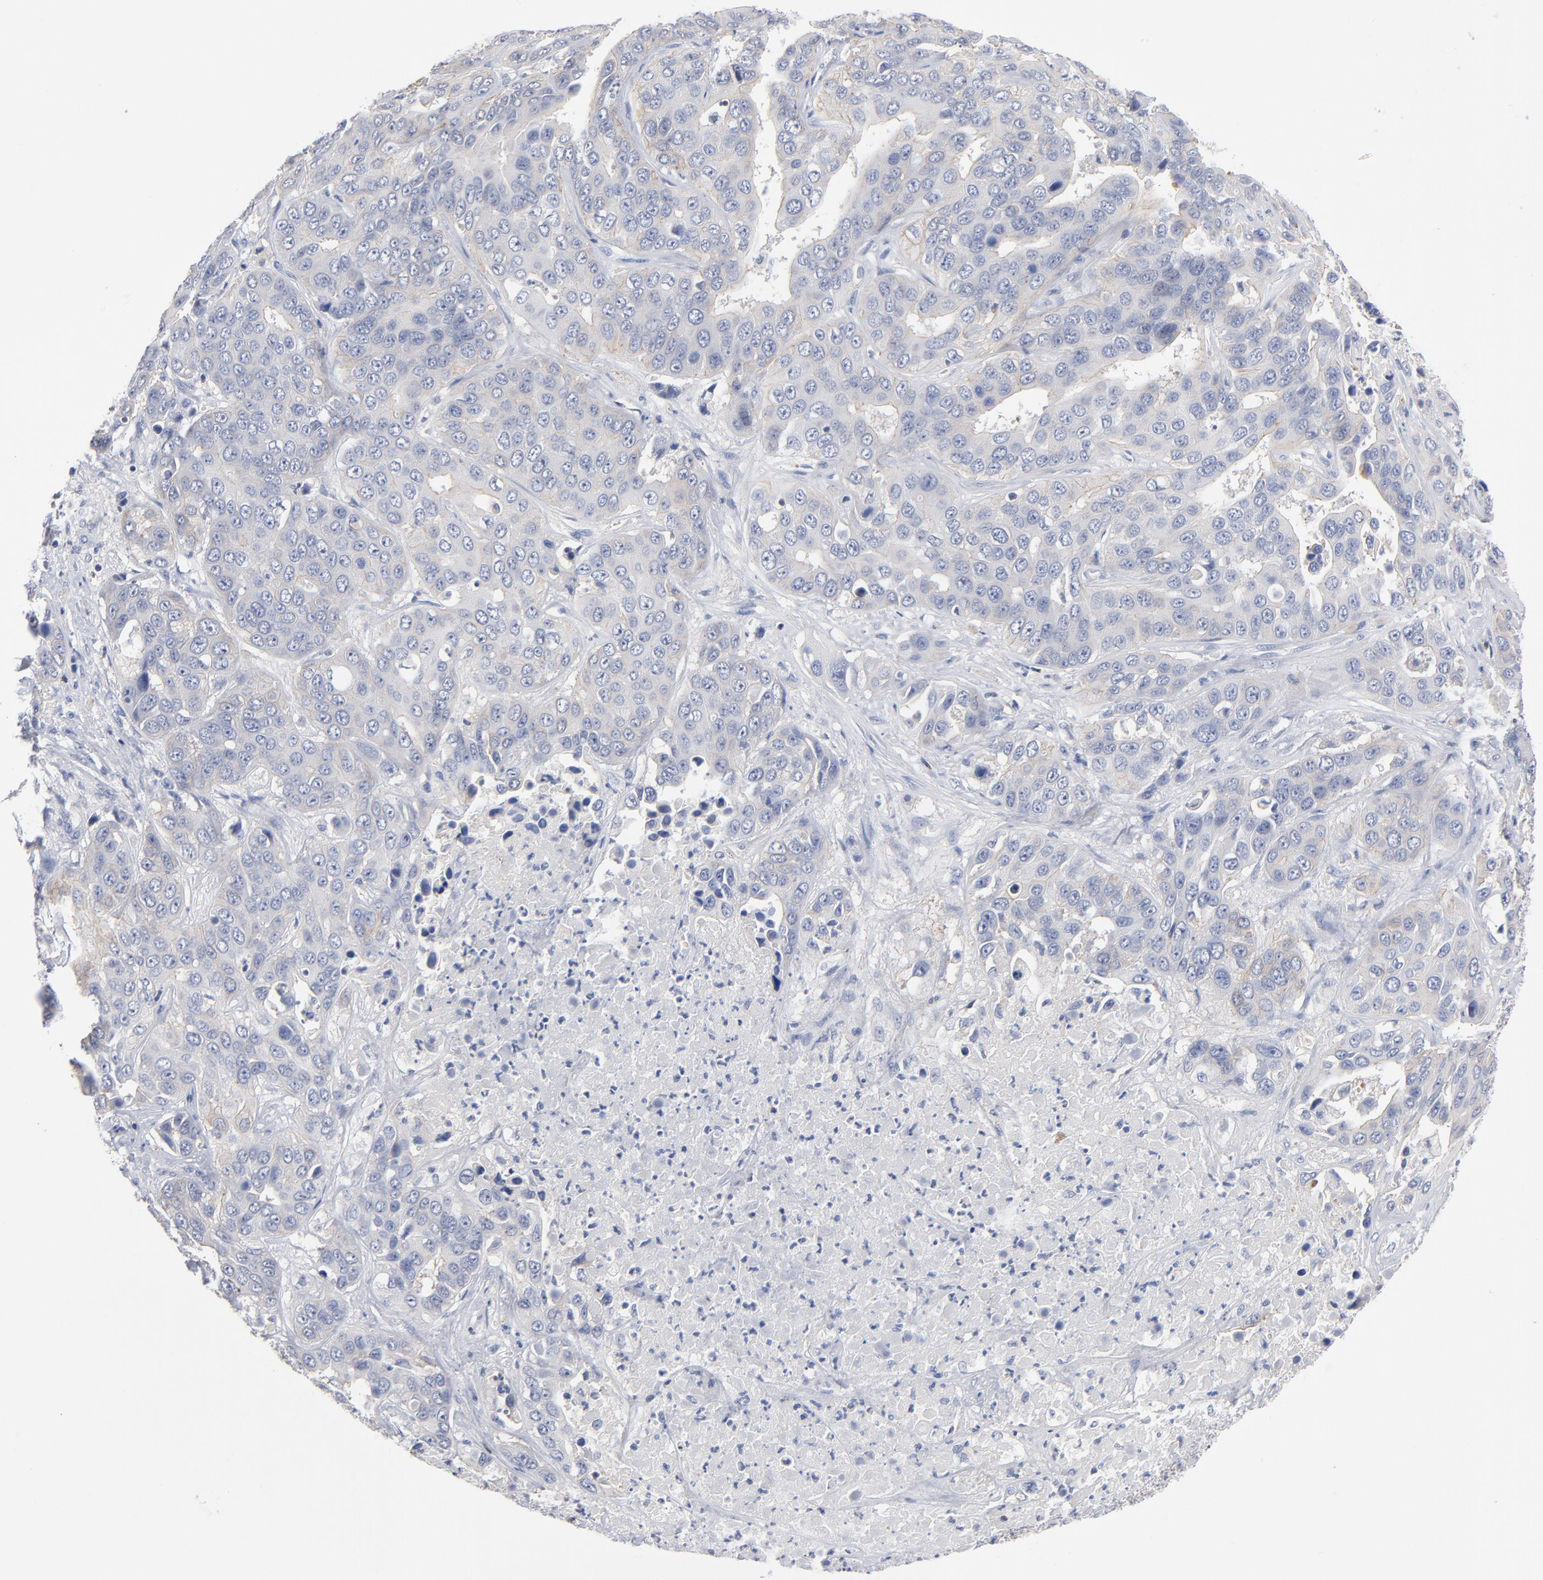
{"staining": {"intensity": "weak", "quantity": "<25%", "location": "cytoplasmic/membranous"}, "tissue": "liver cancer", "cell_type": "Tumor cells", "image_type": "cancer", "snomed": [{"axis": "morphology", "description": "Cholangiocarcinoma"}, {"axis": "topography", "description": "Liver"}], "caption": "IHC of liver cancer shows no expression in tumor cells.", "gene": "PDLIM2", "patient": {"sex": "female", "age": 52}}